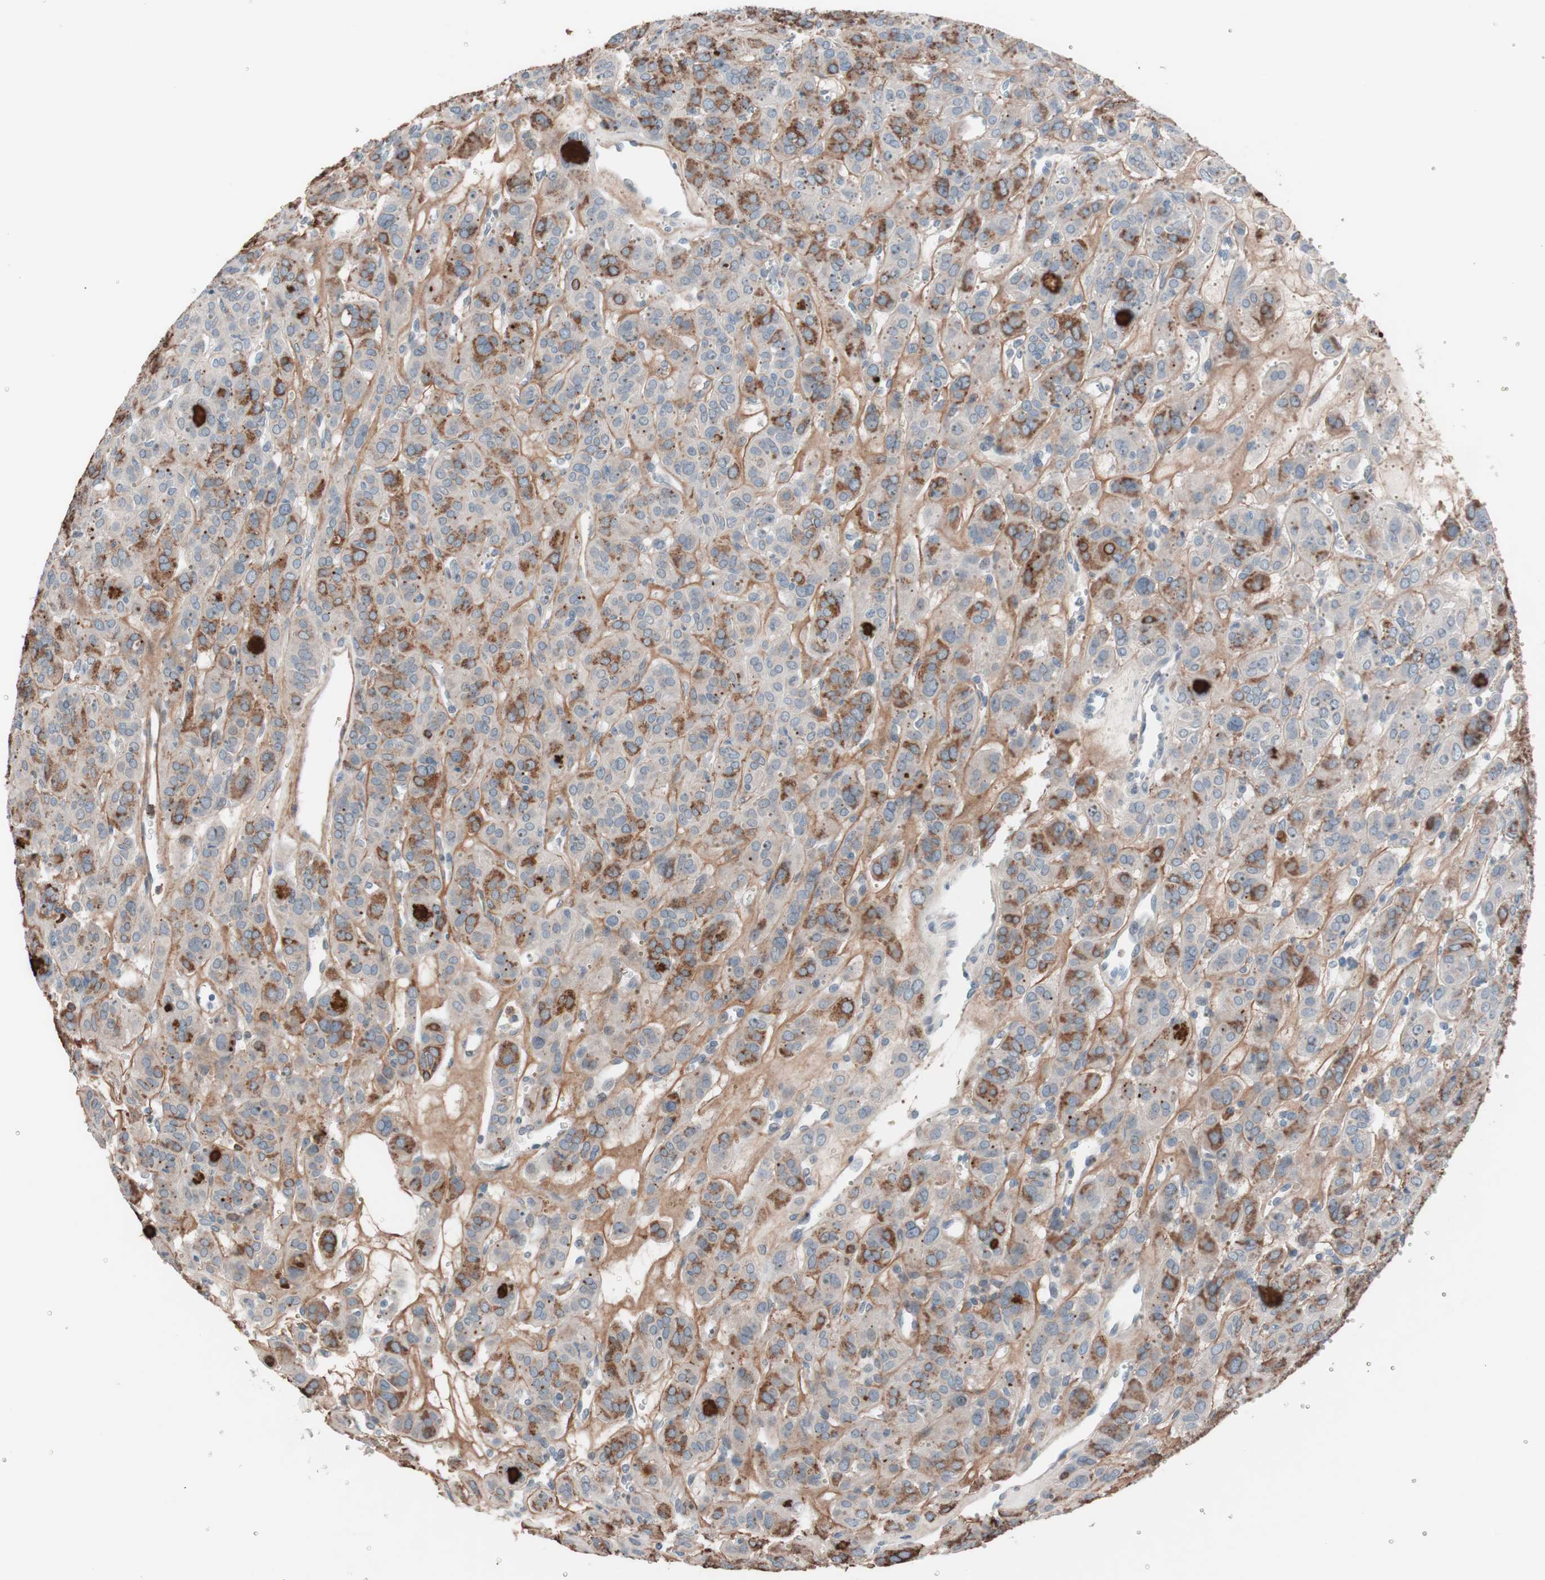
{"staining": {"intensity": "moderate", "quantity": "25%-75%", "location": "cytoplasmic/membranous"}, "tissue": "thyroid cancer", "cell_type": "Tumor cells", "image_type": "cancer", "snomed": [{"axis": "morphology", "description": "Follicular adenoma carcinoma, NOS"}, {"axis": "topography", "description": "Thyroid gland"}], "caption": "About 25%-75% of tumor cells in human thyroid cancer (follicular adenoma carcinoma) reveal moderate cytoplasmic/membranous protein staining as visualized by brown immunohistochemical staining.", "gene": "GRB7", "patient": {"sex": "female", "age": 71}}